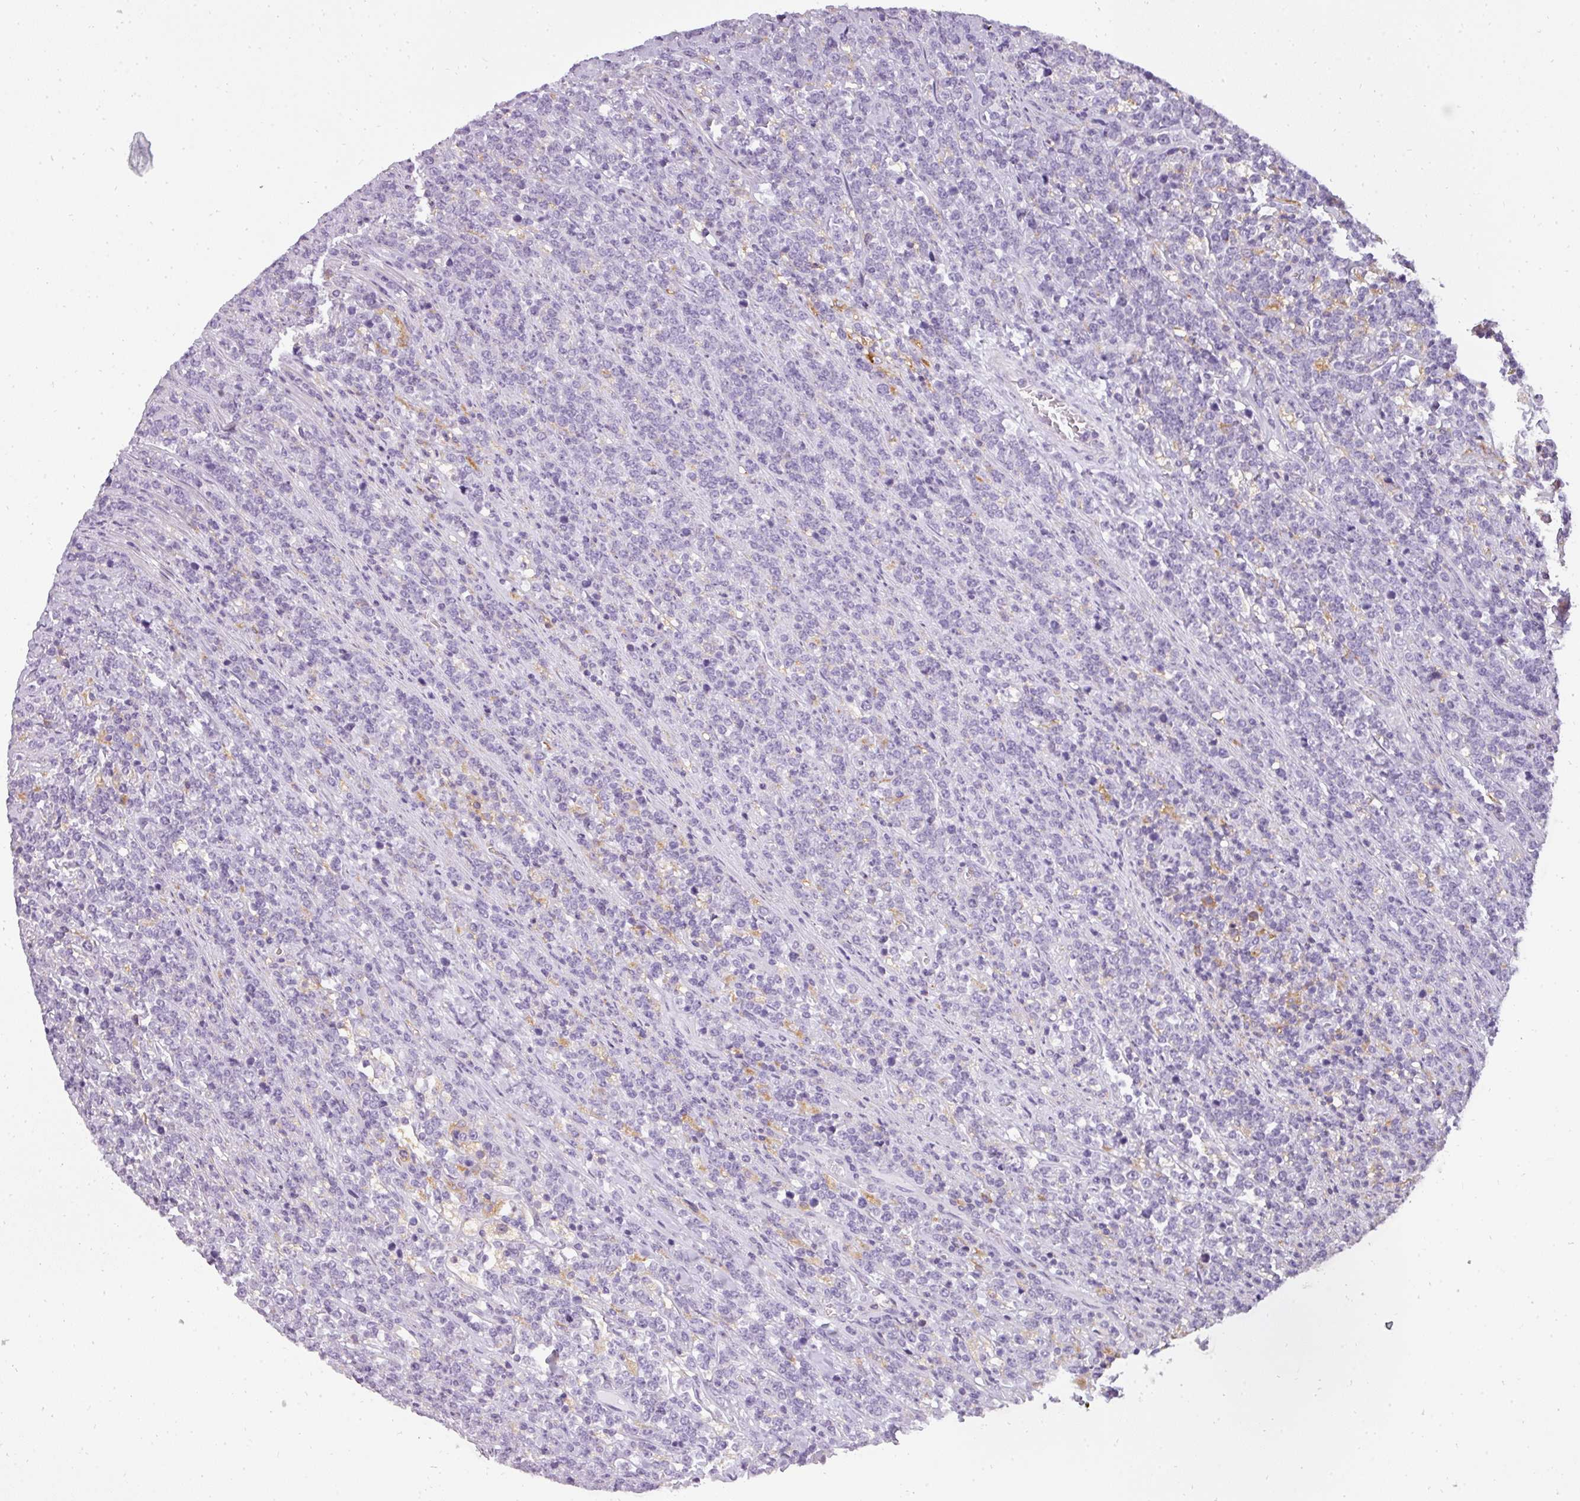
{"staining": {"intensity": "negative", "quantity": "none", "location": "none"}, "tissue": "lymphoma", "cell_type": "Tumor cells", "image_type": "cancer", "snomed": [{"axis": "morphology", "description": "Malignant lymphoma, non-Hodgkin's type, High grade"}, {"axis": "topography", "description": "Small intestine"}], "caption": "Immunohistochemistry (IHC) of malignant lymphoma, non-Hodgkin's type (high-grade) reveals no staining in tumor cells.", "gene": "ATP6V1D", "patient": {"sex": "male", "age": 8}}